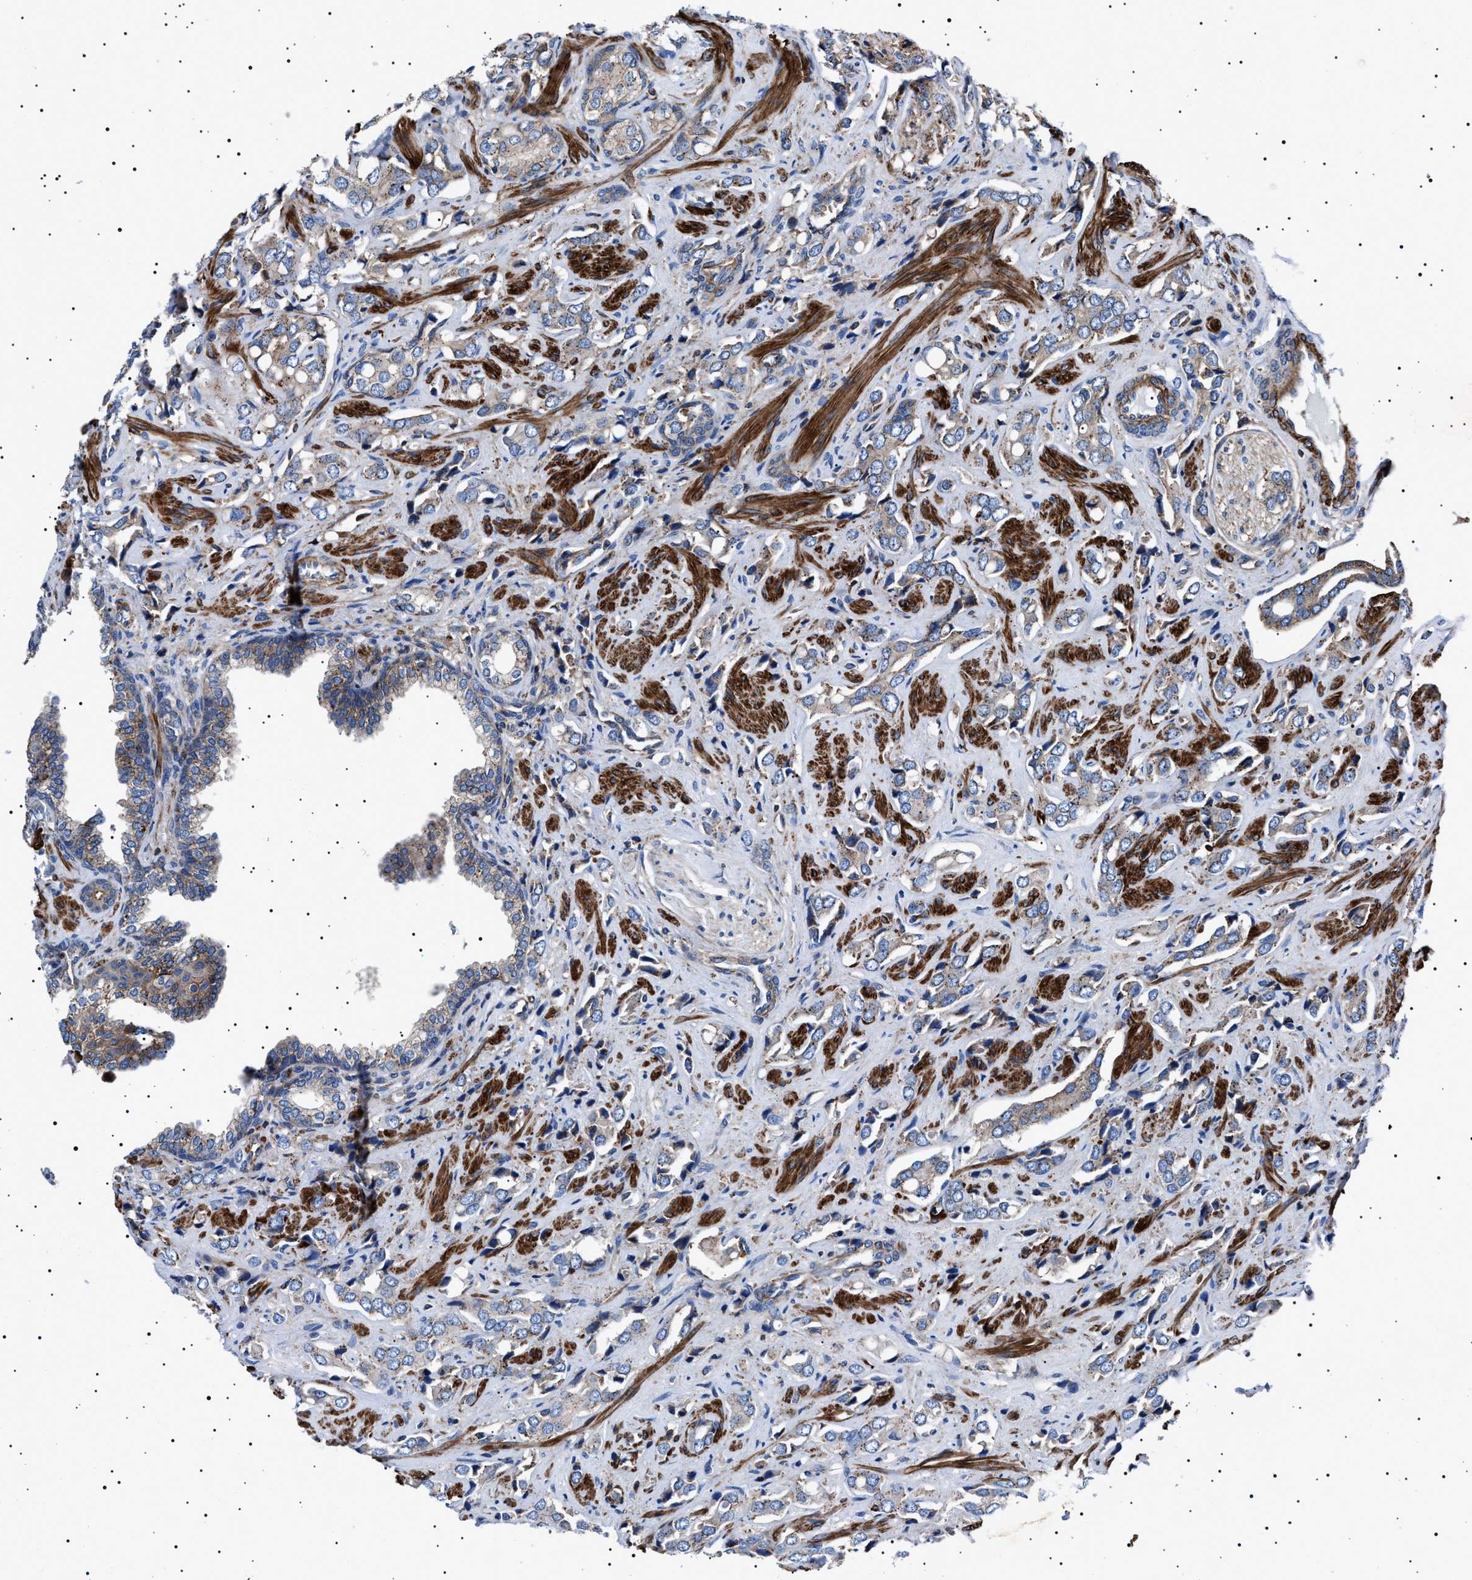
{"staining": {"intensity": "weak", "quantity": "25%-75%", "location": "cytoplasmic/membranous"}, "tissue": "prostate cancer", "cell_type": "Tumor cells", "image_type": "cancer", "snomed": [{"axis": "morphology", "description": "Adenocarcinoma, High grade"}, {"axis": "topography", "description": "Prostate"}], "caption": "Prostate cancer (adenocarcinoma (high-grade)) stained with a brown dye demonstrates weak cytoplasmic/membranous positive positivity in about 25%-75% of tumor cells.", "gene": "NEU1", "patient": {"sex": "male", "age": 52}}